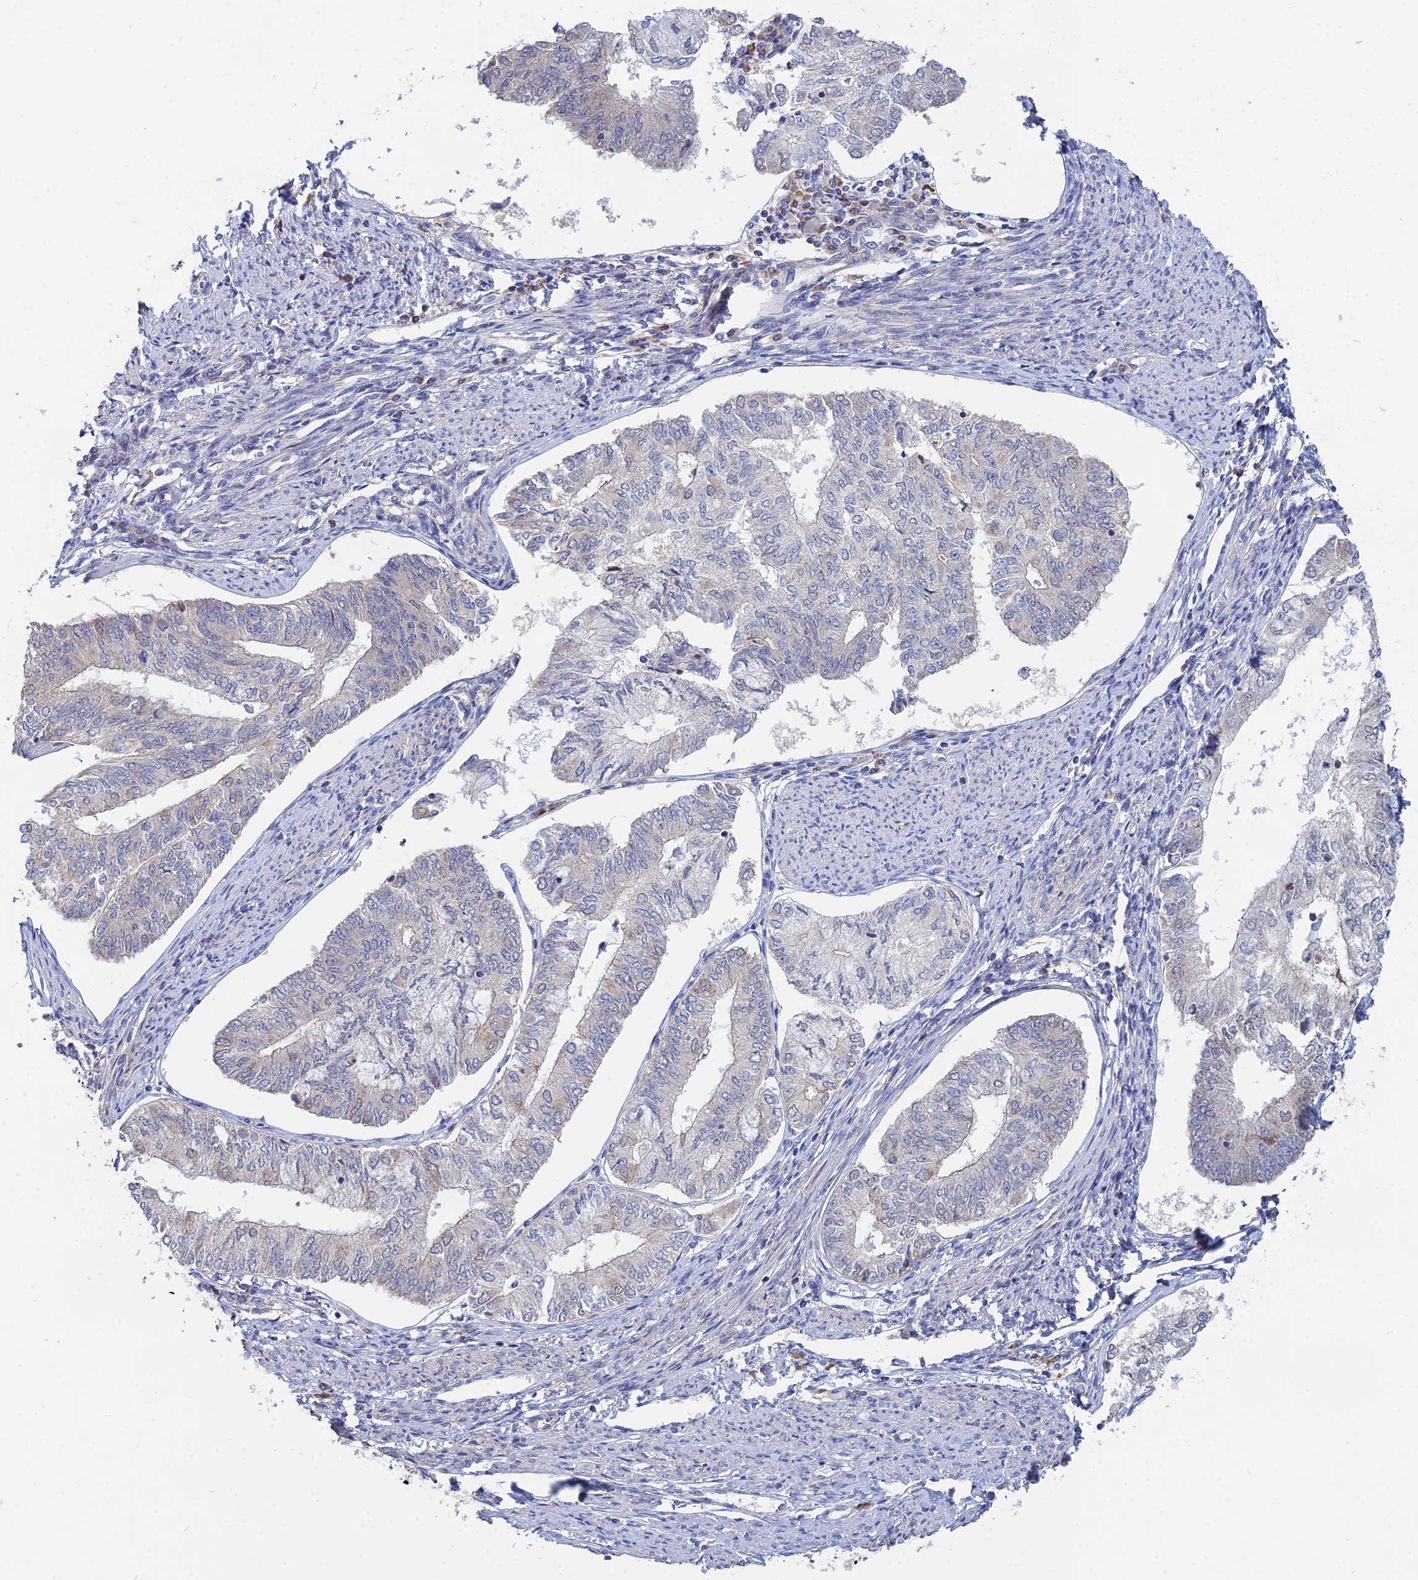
{"staining": {"intensity": "negative", "quantity": "none", "location": "none"}, "tissue": "endometrial cancer", "cell_type": "Tumor cells", "image_type": "cancer", "snomed": [{"axis": "morphology", "description": "Adenocarcinoma, NOS"}, {"axis": "topography", "description": "Endometrium"}], "caption": "Immunohistochemistry (IHC) image of neoplastic tissue: human endometrial cancer (adenocarcinoma) stained with DAB shows no significant protein positivity in tumor cells.", "gene": "DNAH14", "patient": {"sex": "female", "age": 68}}